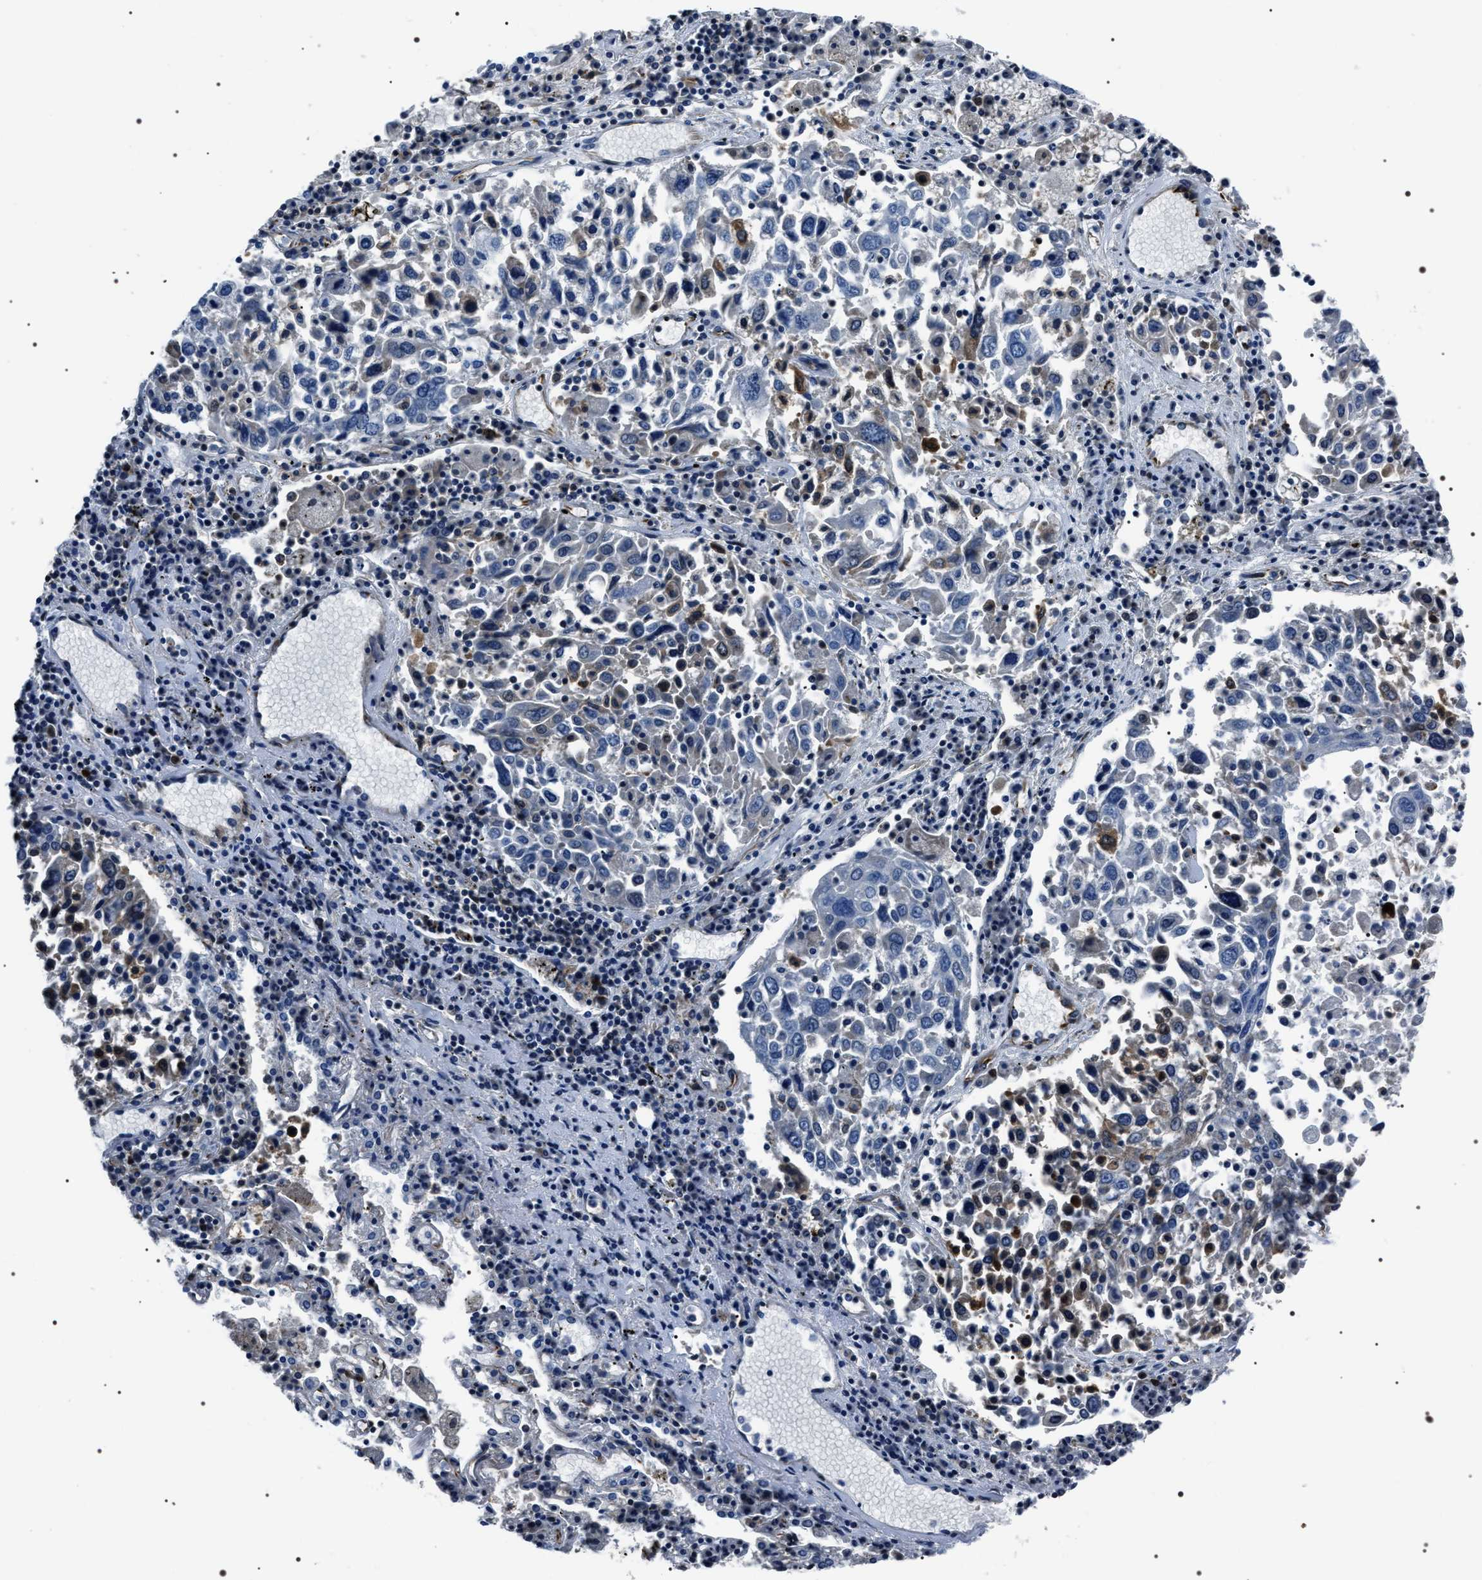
{"staining": {"intensity": "strong", "quantity": "<25%", "location": "cytoplasmic/membranous,nuclear"}, "tissue": "lung cancer", "cell_type": "Tumor cells", "image_type": "cancer", "snomed": [{"axis": "morphology", "description": "Squamous cell carcinoma, NOS"}, {"axis": "topography", "description": "Lung"}], "caption": "Immunohistochemical staining of human lung cancer reveals medium levels of strong cytoplasmic/membranous and nuclear protein positivity in about <25% of tumor cells. The staining was performed using DAB, with brown indicating positive protein expression. Nuclei are stained blue with hematoxylin.", "gene": "BAG2", "patient": {"sex": "male", "age": 65}}